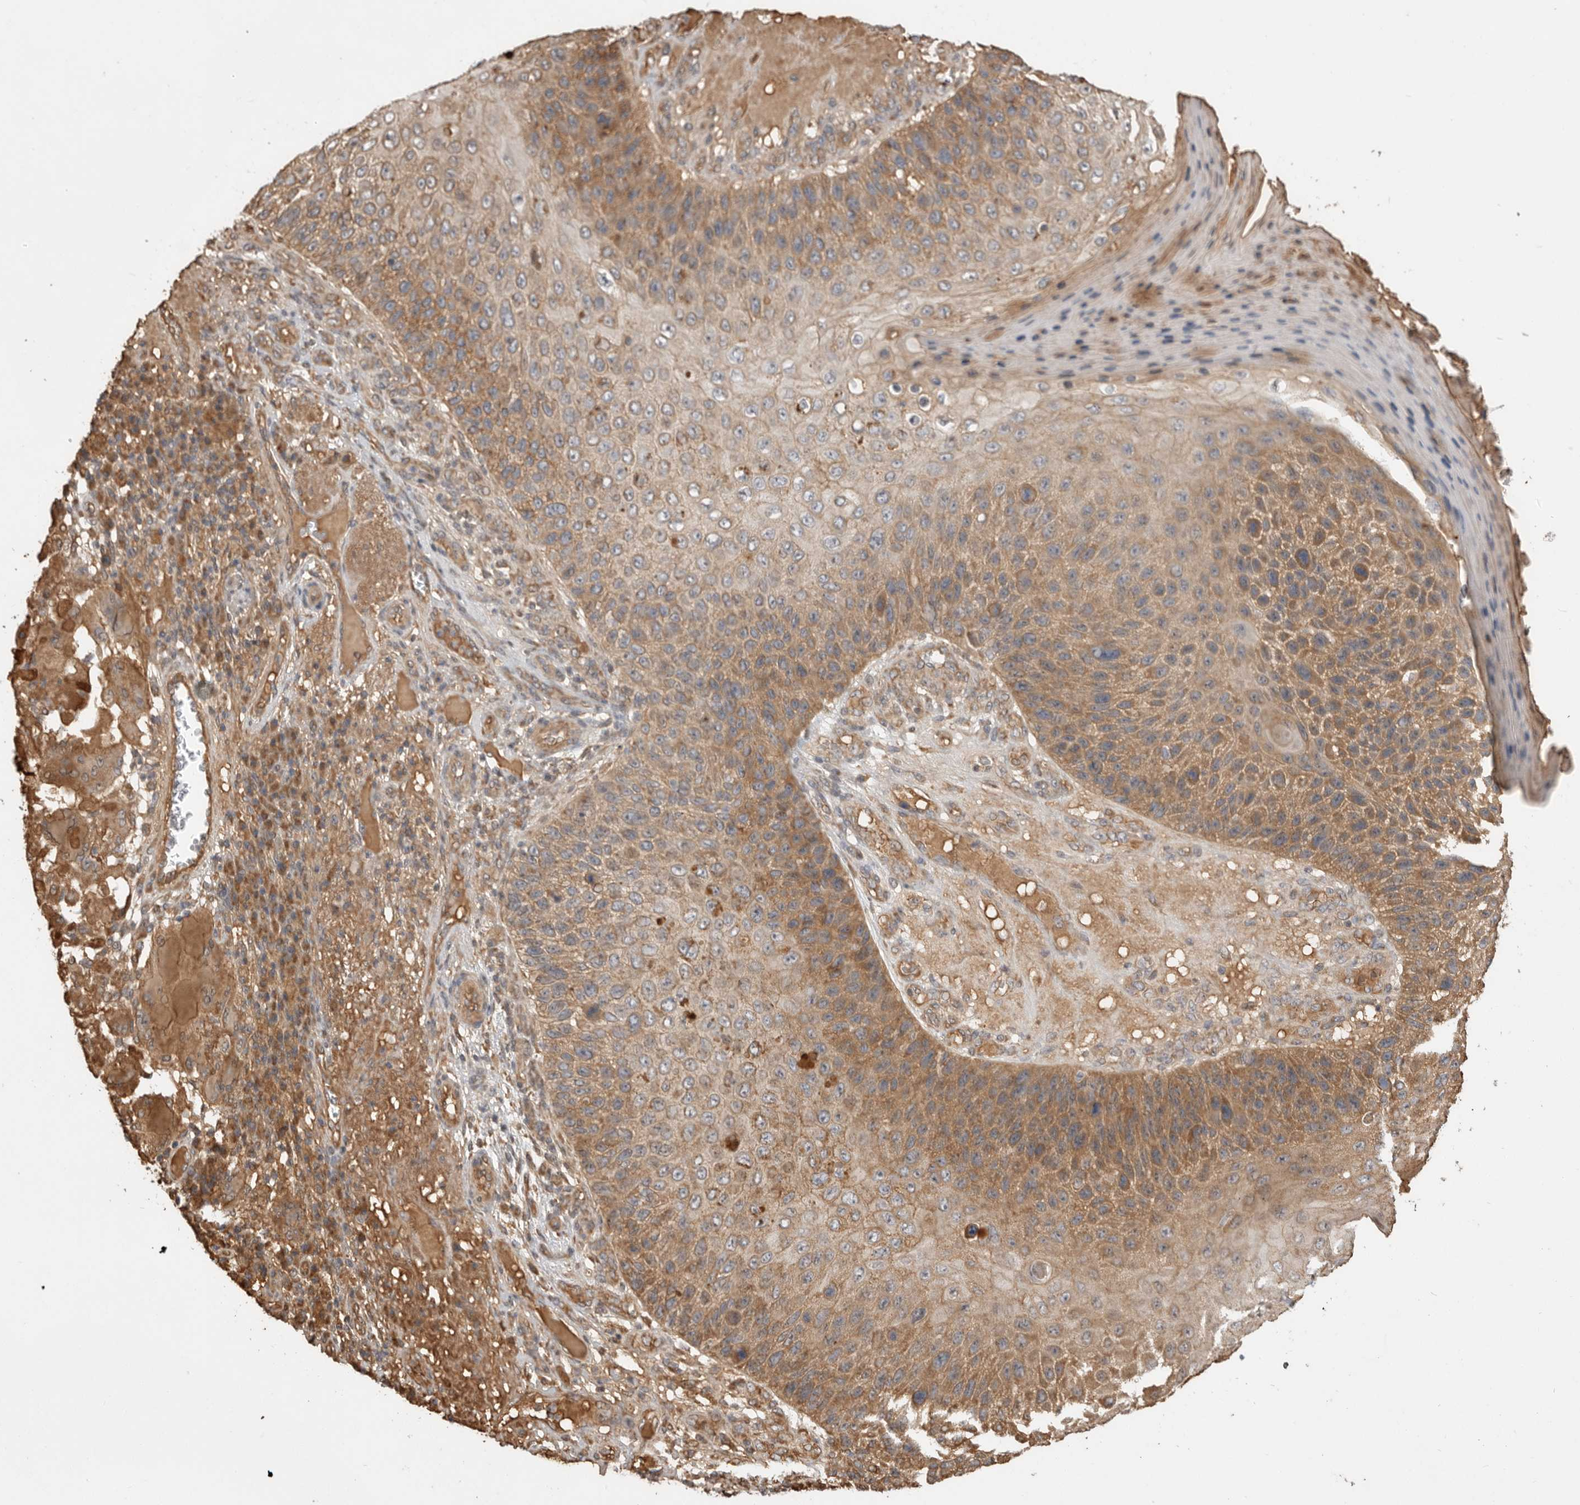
{"staining": {"intensity": "moderate", "quantity": ">75%", "location": "cytoplasmic/membranous"}, "tissue": "skin cancer", "cell_type": "Tumor cells", "image_type": "cancer", "snomed": [{"axis": "morphology", "description": "Squamous cell carcinoma, NOS"}, {"axis": "topography", "description": "Skin"}], "caption": "High-power microscopy captured an IHC image of skin squamous cell carcinoma, revealing moderate cytoplasmic/membranous staining in approximately >75% of tumor cells.", "gene": "DPH7", "patient": {"sex": "female", "age": 88}}